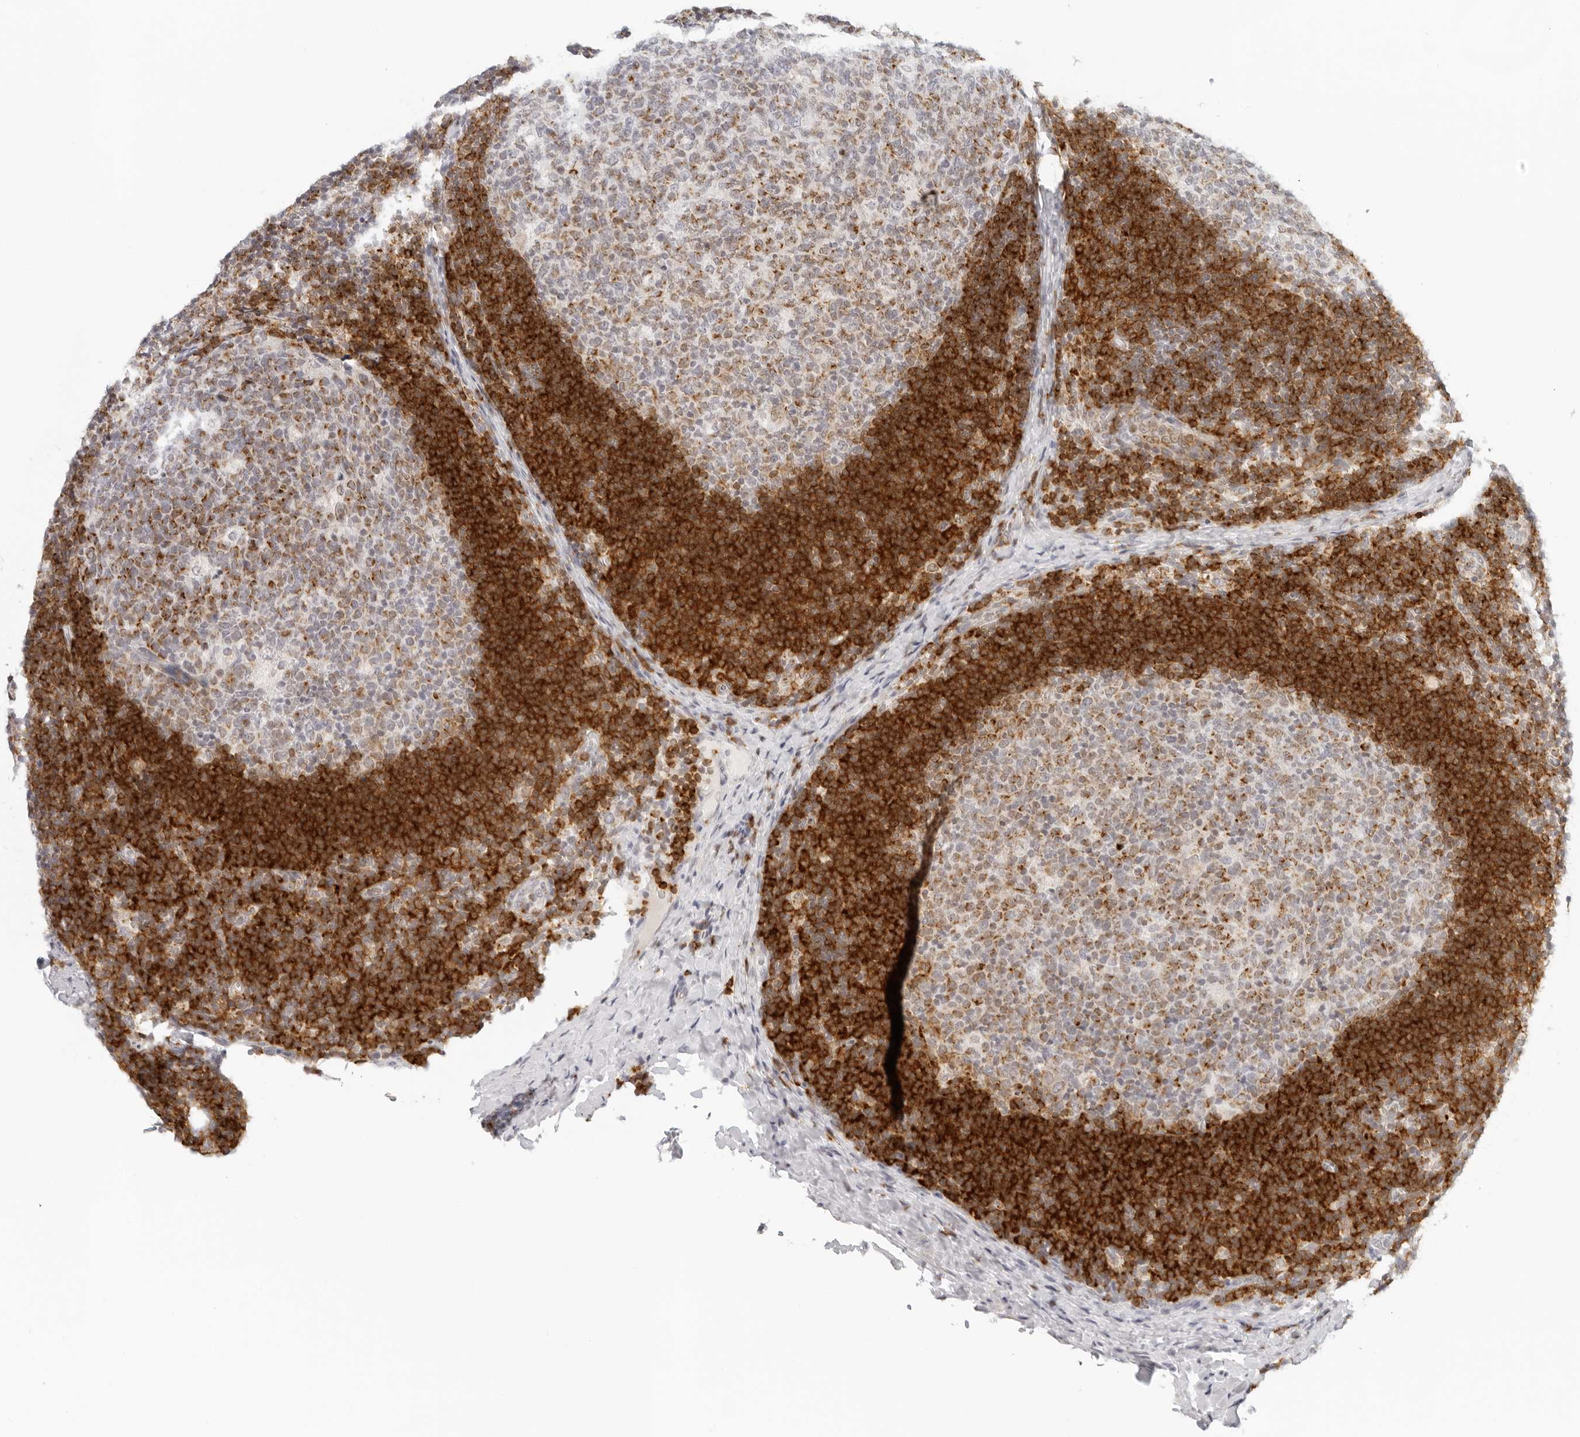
{"staining": {"intensity": "moderate", "quantity": "25%-75%", "location": "cytoplasmic/membranous"}, "tissue": "lymph node", "cell_type": "Germinal center cells", "image_type": "normal", "snomed": [{"axis": "morphology", "description": "Normal tissue, NOS"}, {"axis": "topography", "description": "Lymph node"}], "caption": "Immunohistochemistry of benign lymph node displays medium levels of moderate cytoplasmic/membranous positivity in approximately 25%-75% of germinal center cells.", "gene": "RPS6KC1", "patient": {"sex": "female", "age": 14}}